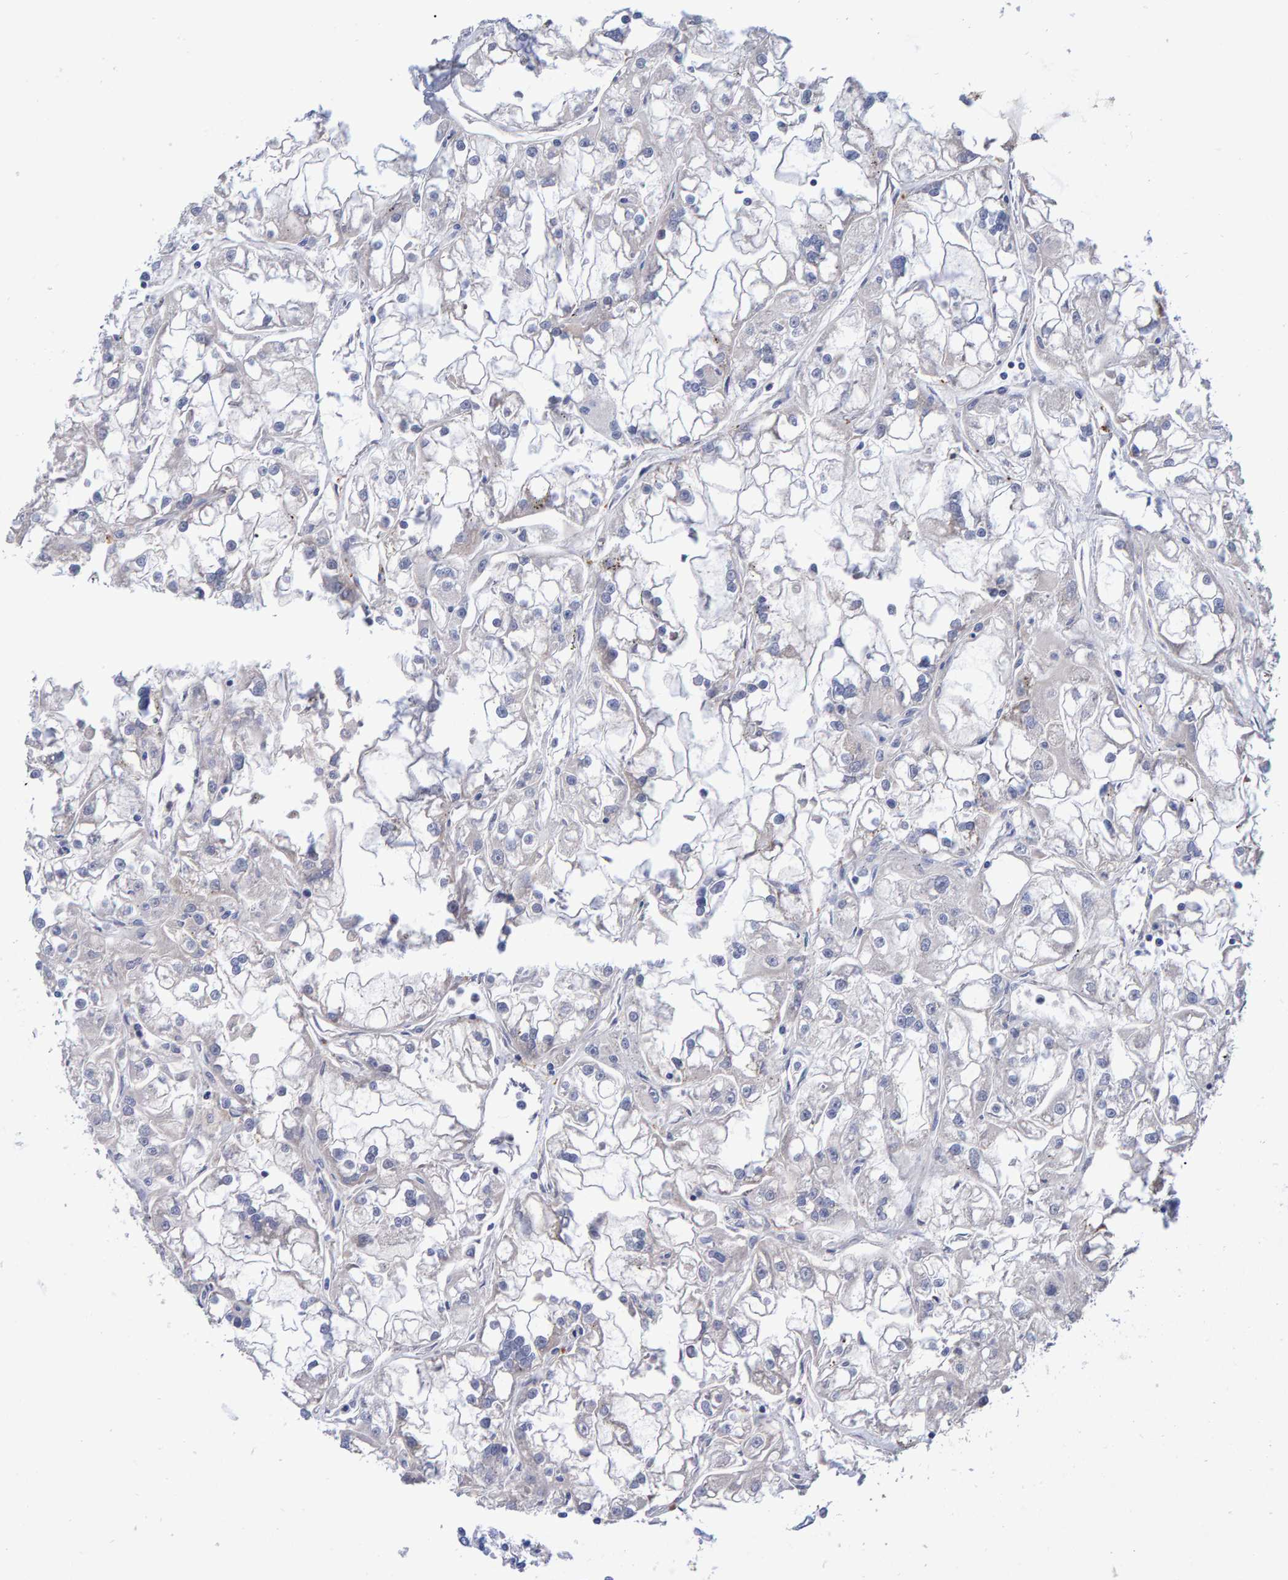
{"staining": {"intensity": "negative", "quantity": "none", "location": "none"}, "tissue": "renal cancer", "cell_type": "Tumor cells", "image_type": "cancer", "snomed": [{"axis": "morphology", "description": "Adenocarcinoma, NOS"}, {"axis": "topography", "description": "Kidney"}], "caption": "IHC image of neoplastic tissue: renal cancer (adenocarcinoma) stained with DAB (3,3'-diaminobenzidine) displays no significant protein staining in tumor cells.", "gene": "EFR3A", "patient": {"sex": "female", "age": 52}}